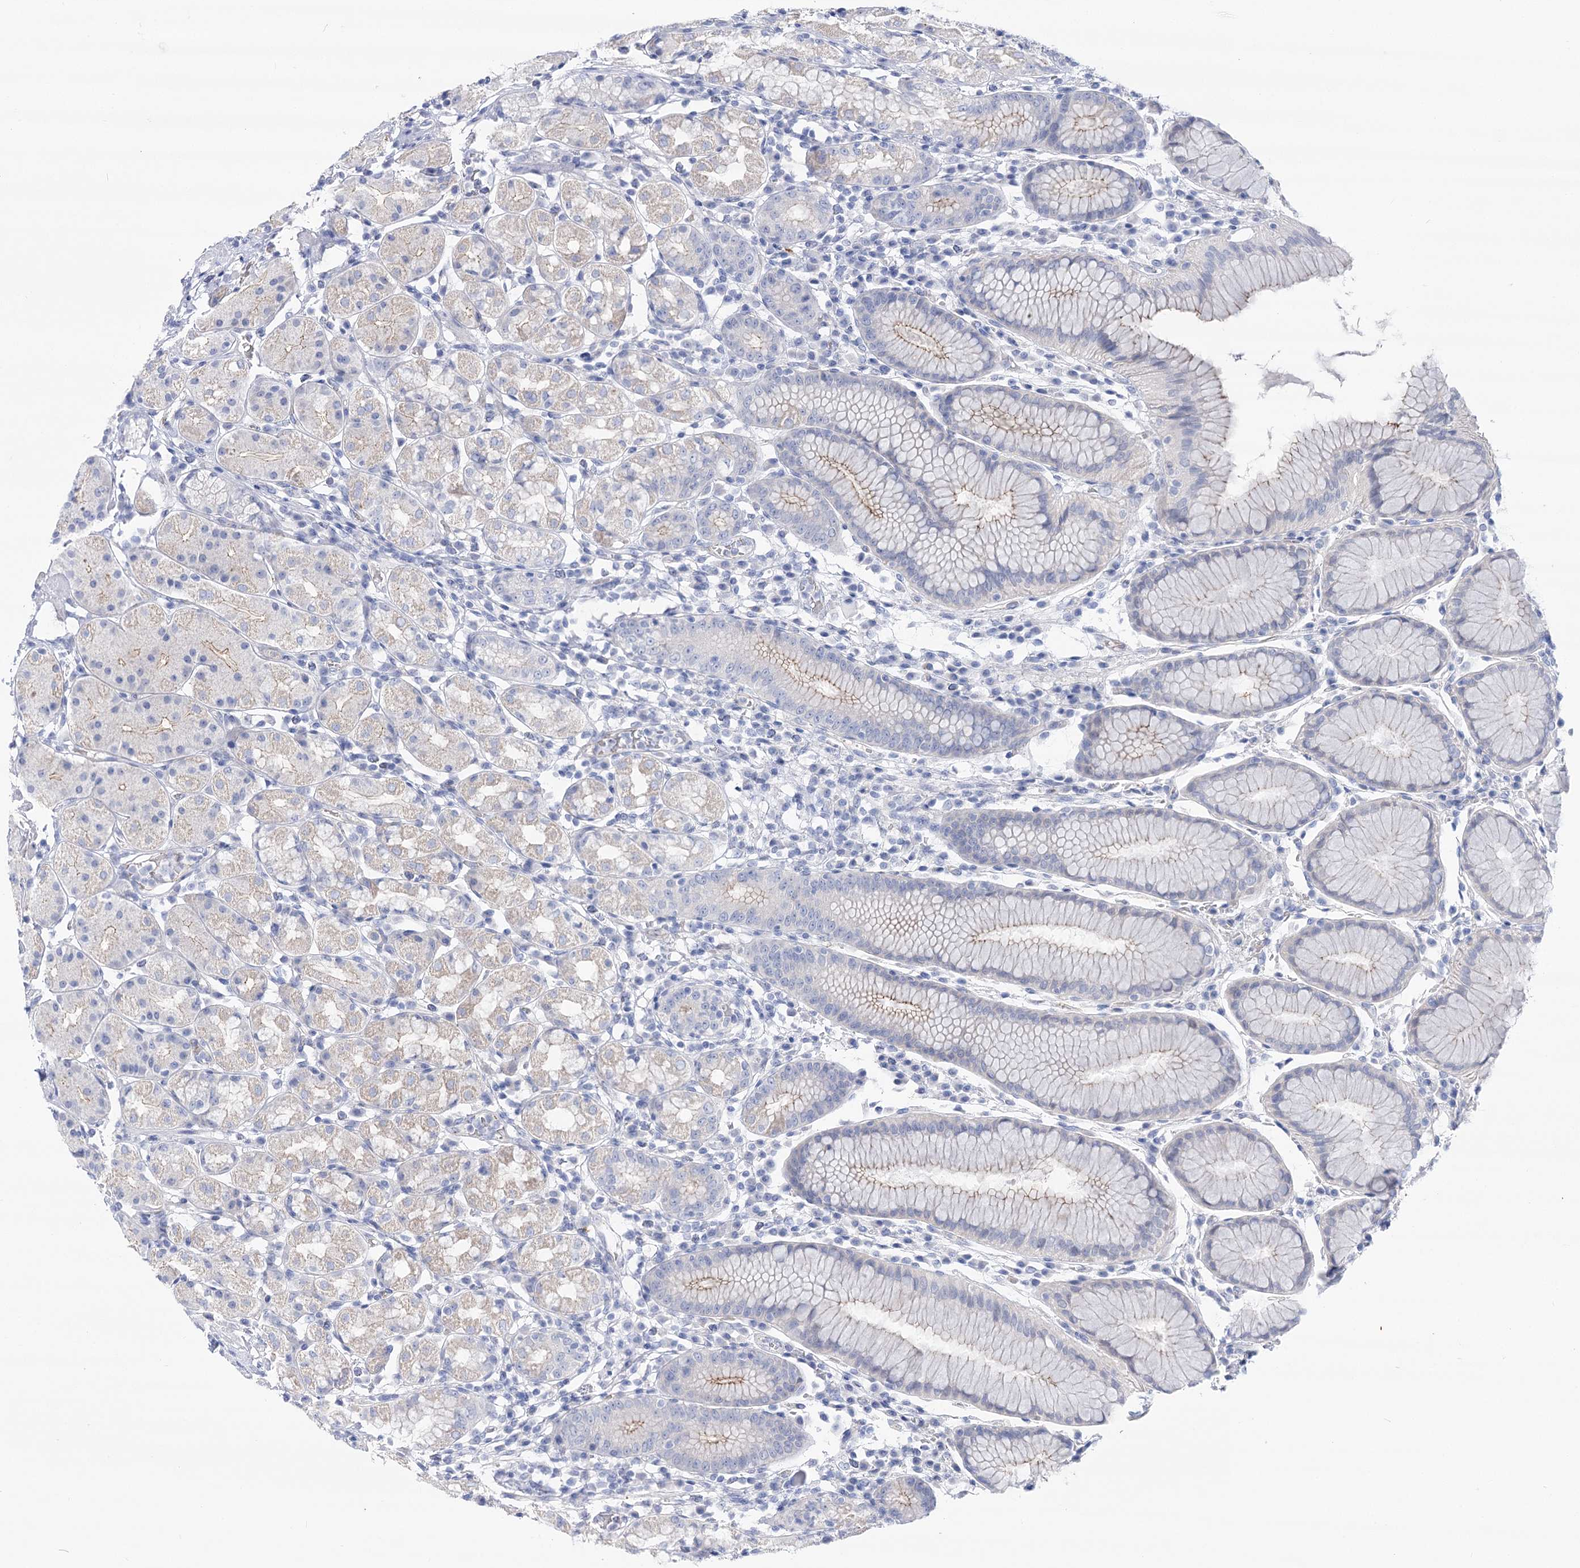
{"staining": {"intensity": "negative", "quantity": "none", "location": "none"}, "tissue": "stomach", "cell_type": "Glandular cells", "image_type": "normal", "snomed": [{"axis": "morphology", "description": "Normal tissue, NOS"}, {"axis": "topography", "description": "Stomach, lower"}], "caption": "Photomicrograph shows no protein positivity in glandular cells of normal stomach. (DAB (3,3'-diaminobenzidine) immunohistochemistry (IHC) with hematoxylin counter stain).", "gene": "NRAP", "patient": {"sex": "female", "age": 56}}